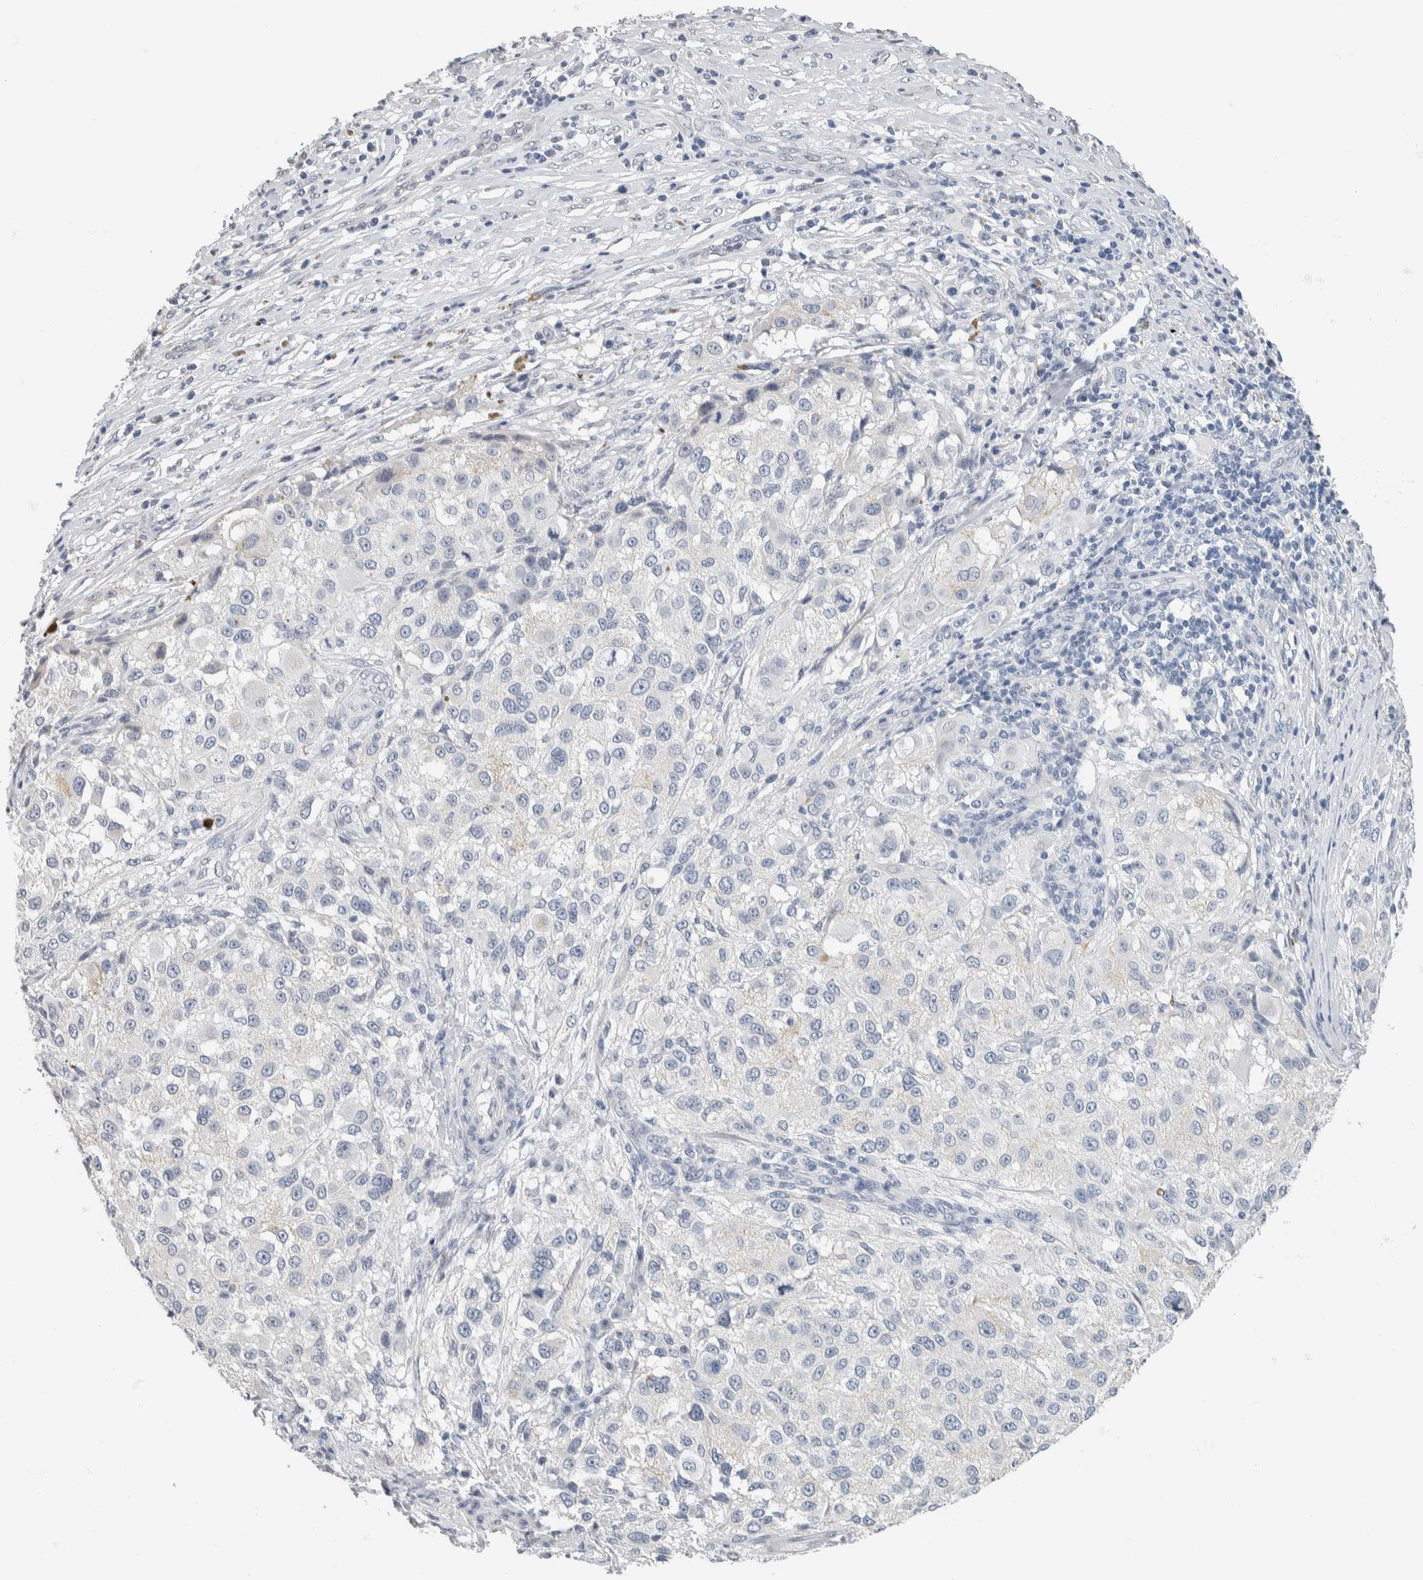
{"staining": {"intensity": "negative", "quantity": "none", "location": "none"}, "tissue": "melanoma", "cell_type": "Tumor cells", "image_type": "cancer", "snomed": [{"axis": "morphology", "description": "Necrosis, NOS"}, {"axis": "morphology", "description": "Malignant melanoma, NOS"}, {"axis": "topography", "description": "Skin"}], "caption": "IHC photomicrograph of neoplastic tissue: human malignant melanoma stained with DAB (3,3'-diaminobenzidine) displays no significant protein staining in tumor cells.", "gene": "NEFM", "patient": {"sex": "female", "age": 87}}